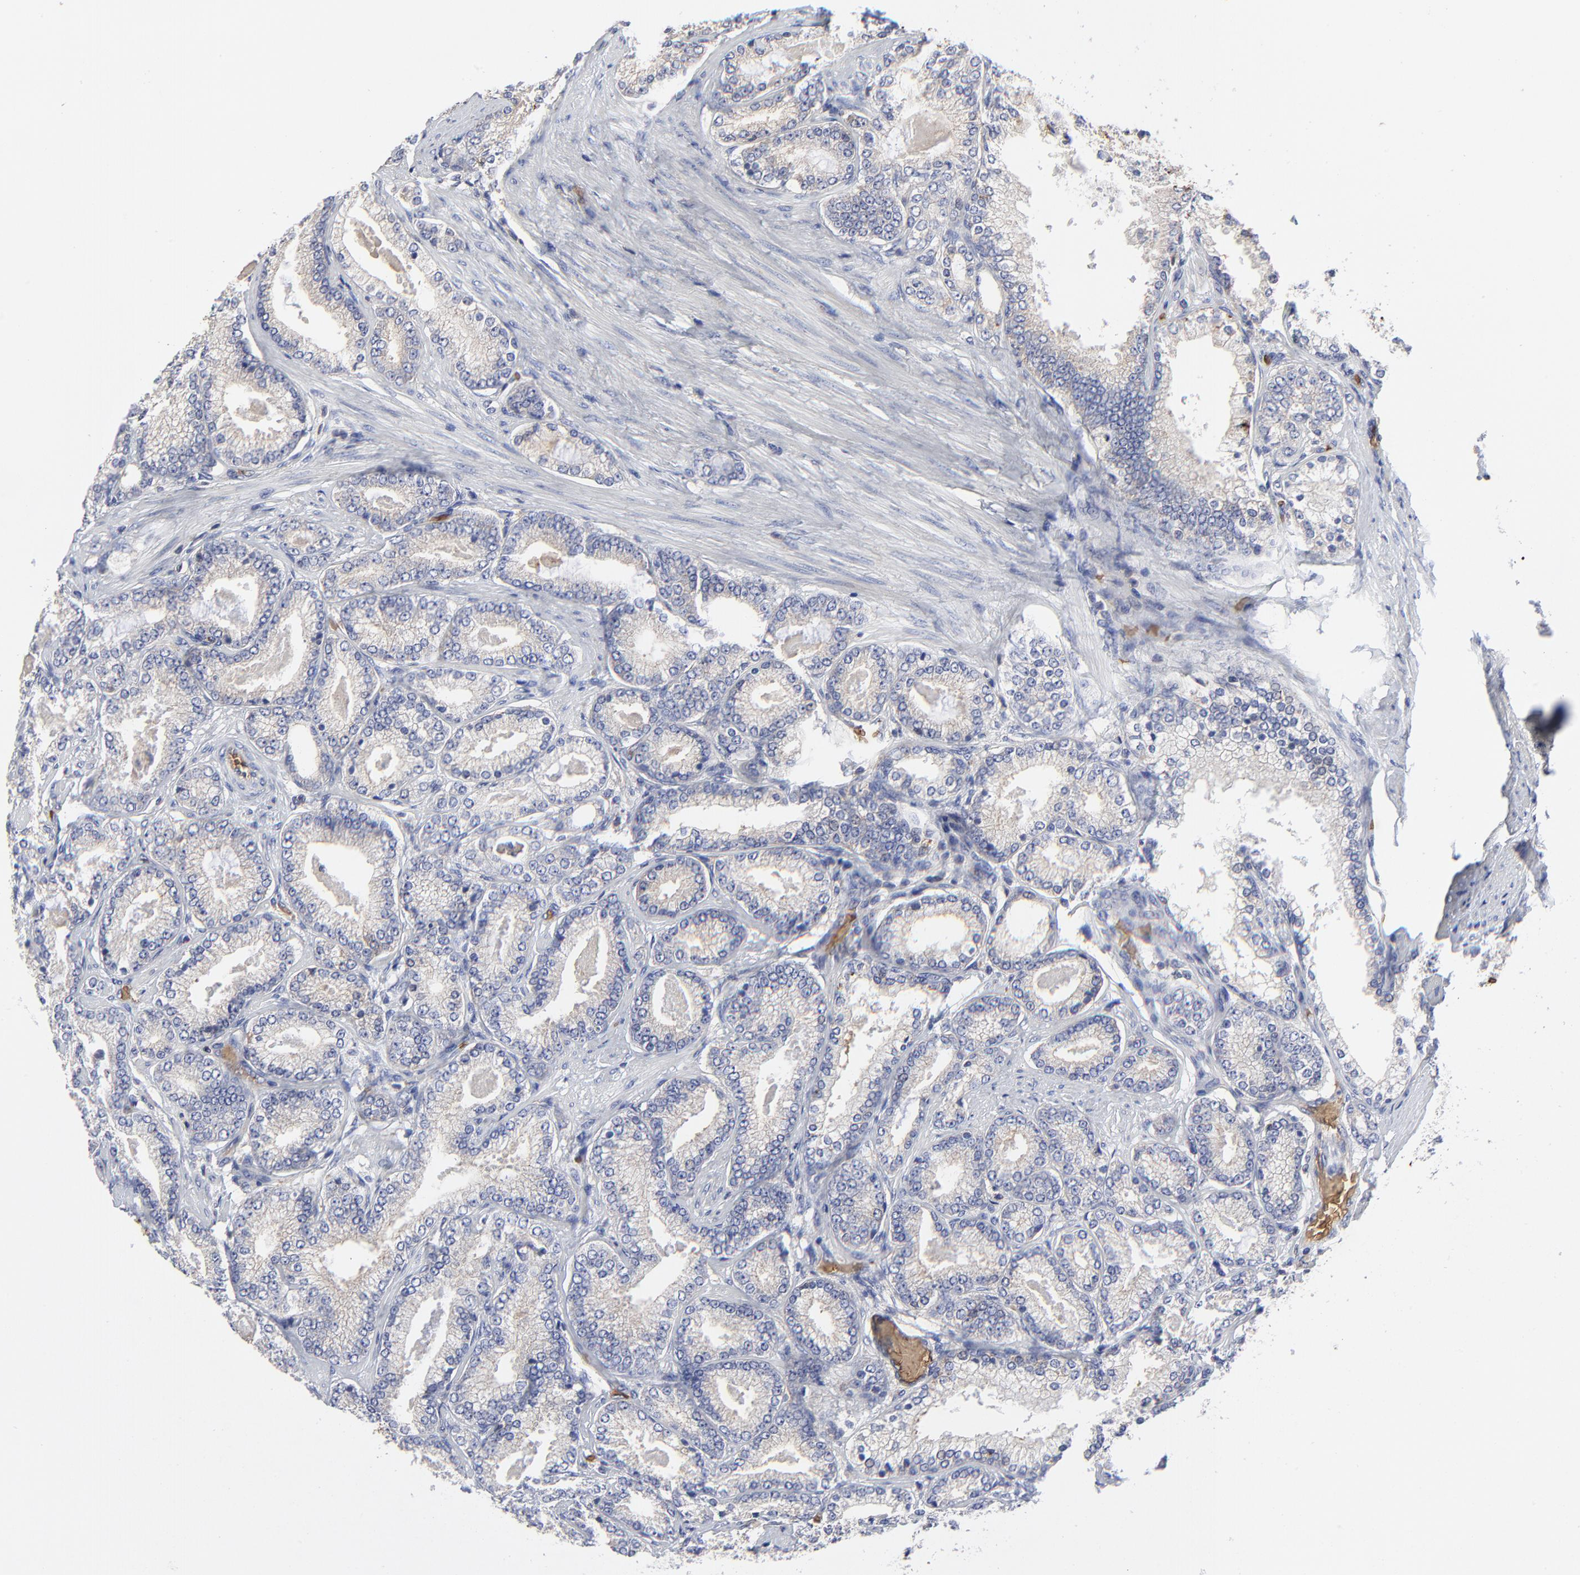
{"staining": {"intensity": "negative", "quantity": "none", "location": "none"}, "tissue": "prostate cancer", "cell_type": "Tumor cells", "image_type": "cancer", "snomed": [{"axis": "morphology", "description": "Adenocarcinoma, Low grade"}, {"axis": "topography", "description": "Prostate"}], "caption": "A histopathology image of human prostate cancer is negative for staining in tumor cells.", "gene": "PAG1", "patient": {"sex": "male", "age": 71}}